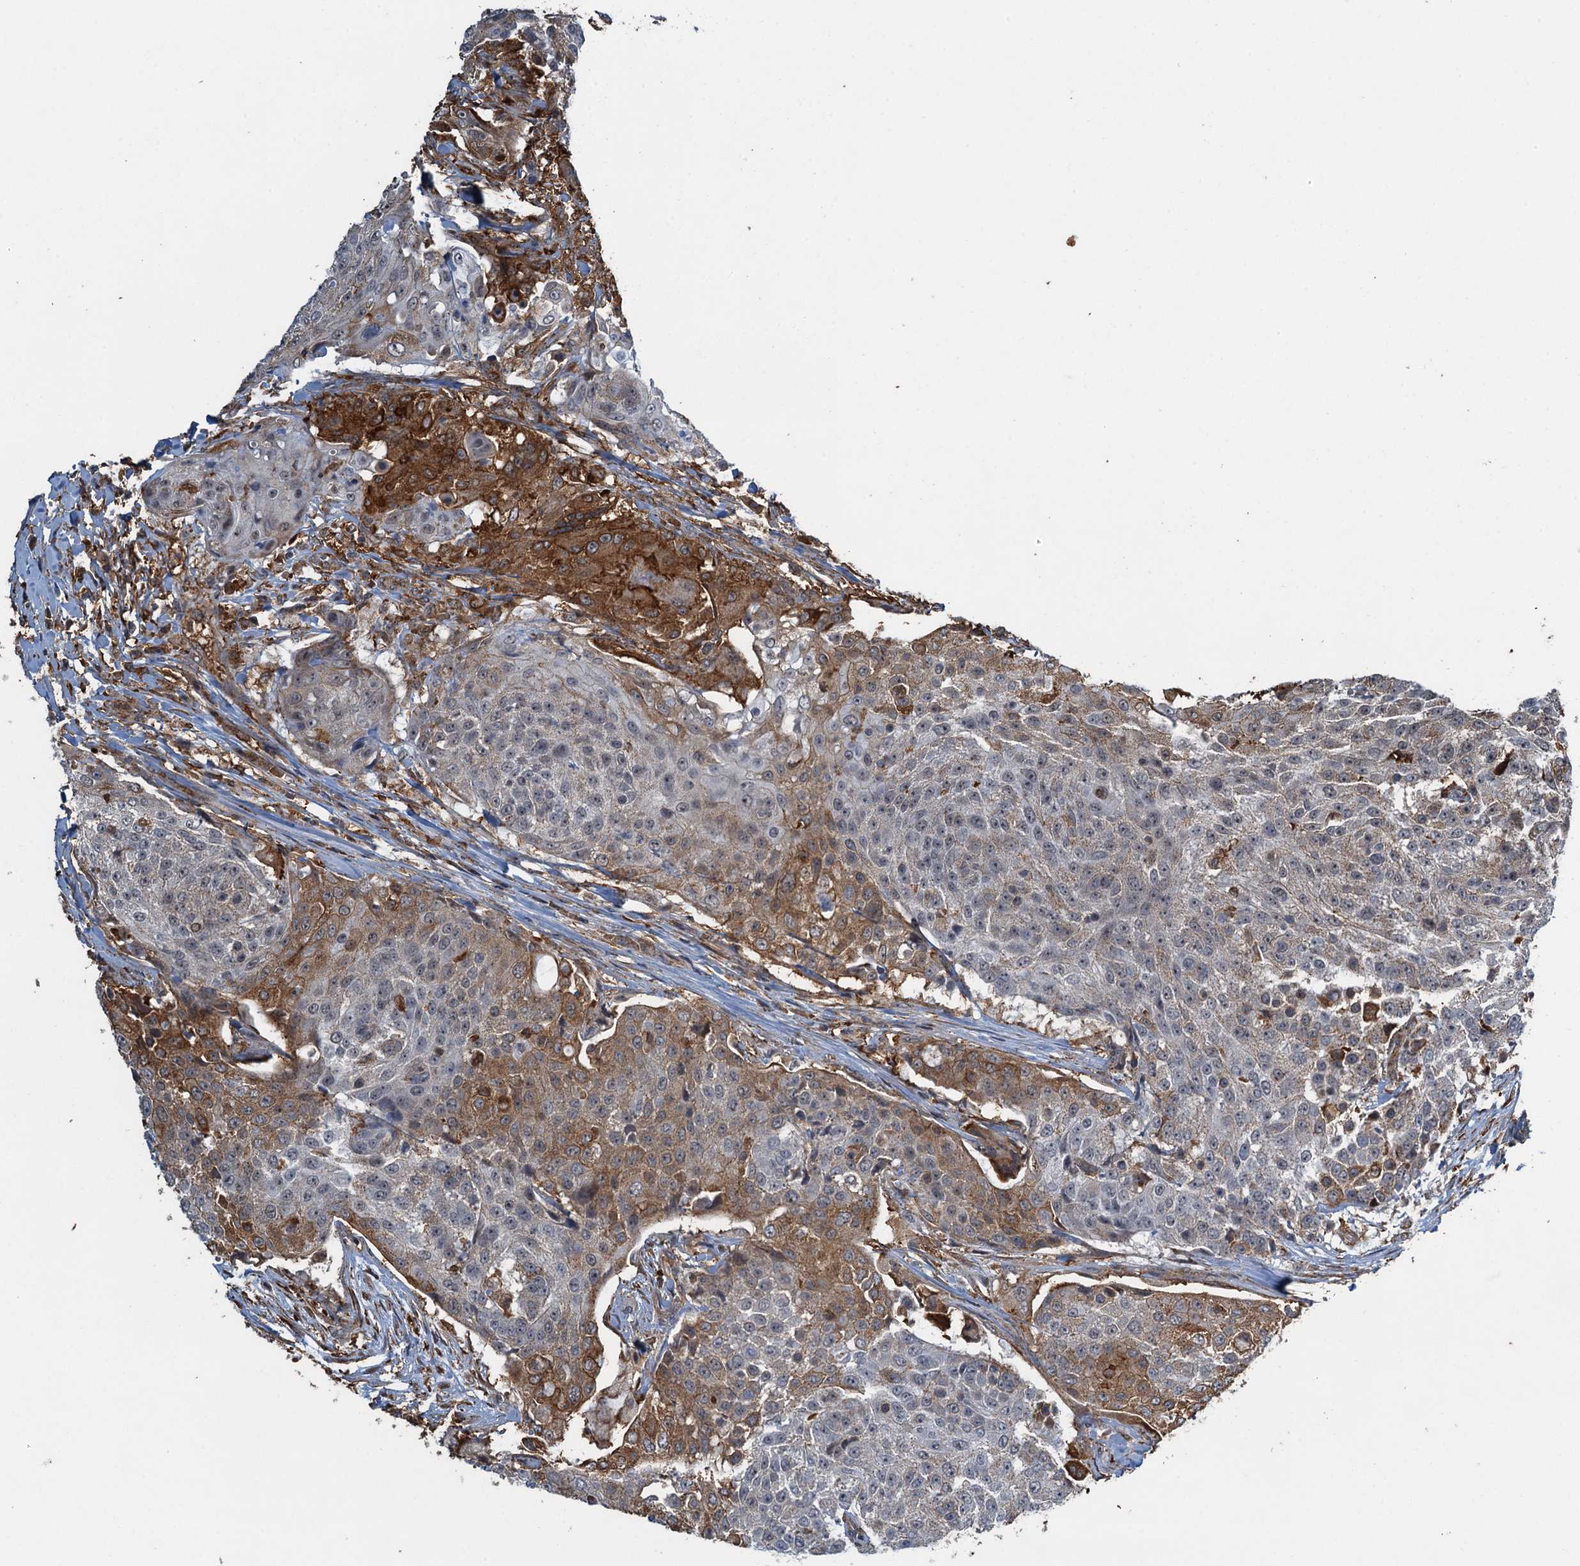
{"staining": {"intensity": "moderate", "quantity": "25%-75%", "location": "cytoplasmic/membranous"}, "tissue": "urothelial cancer", "cell_type": "Tumor cells", "image_type": "cancer", "snomed": [{"axis": "morphology", "description": "Urothelial carcinoma, High grade"}, {"axis": "topography", "description": "Urinary bladder"}], "caption": "Human high-grade urothelial carcinoma stained with a brown dye exhibits moderate cytoplasmic/membranous positive expression in approximately 25%-75% of tumor cells.", "gene": "WHAMM", "patient": {"sex": "female", "age": 63}}